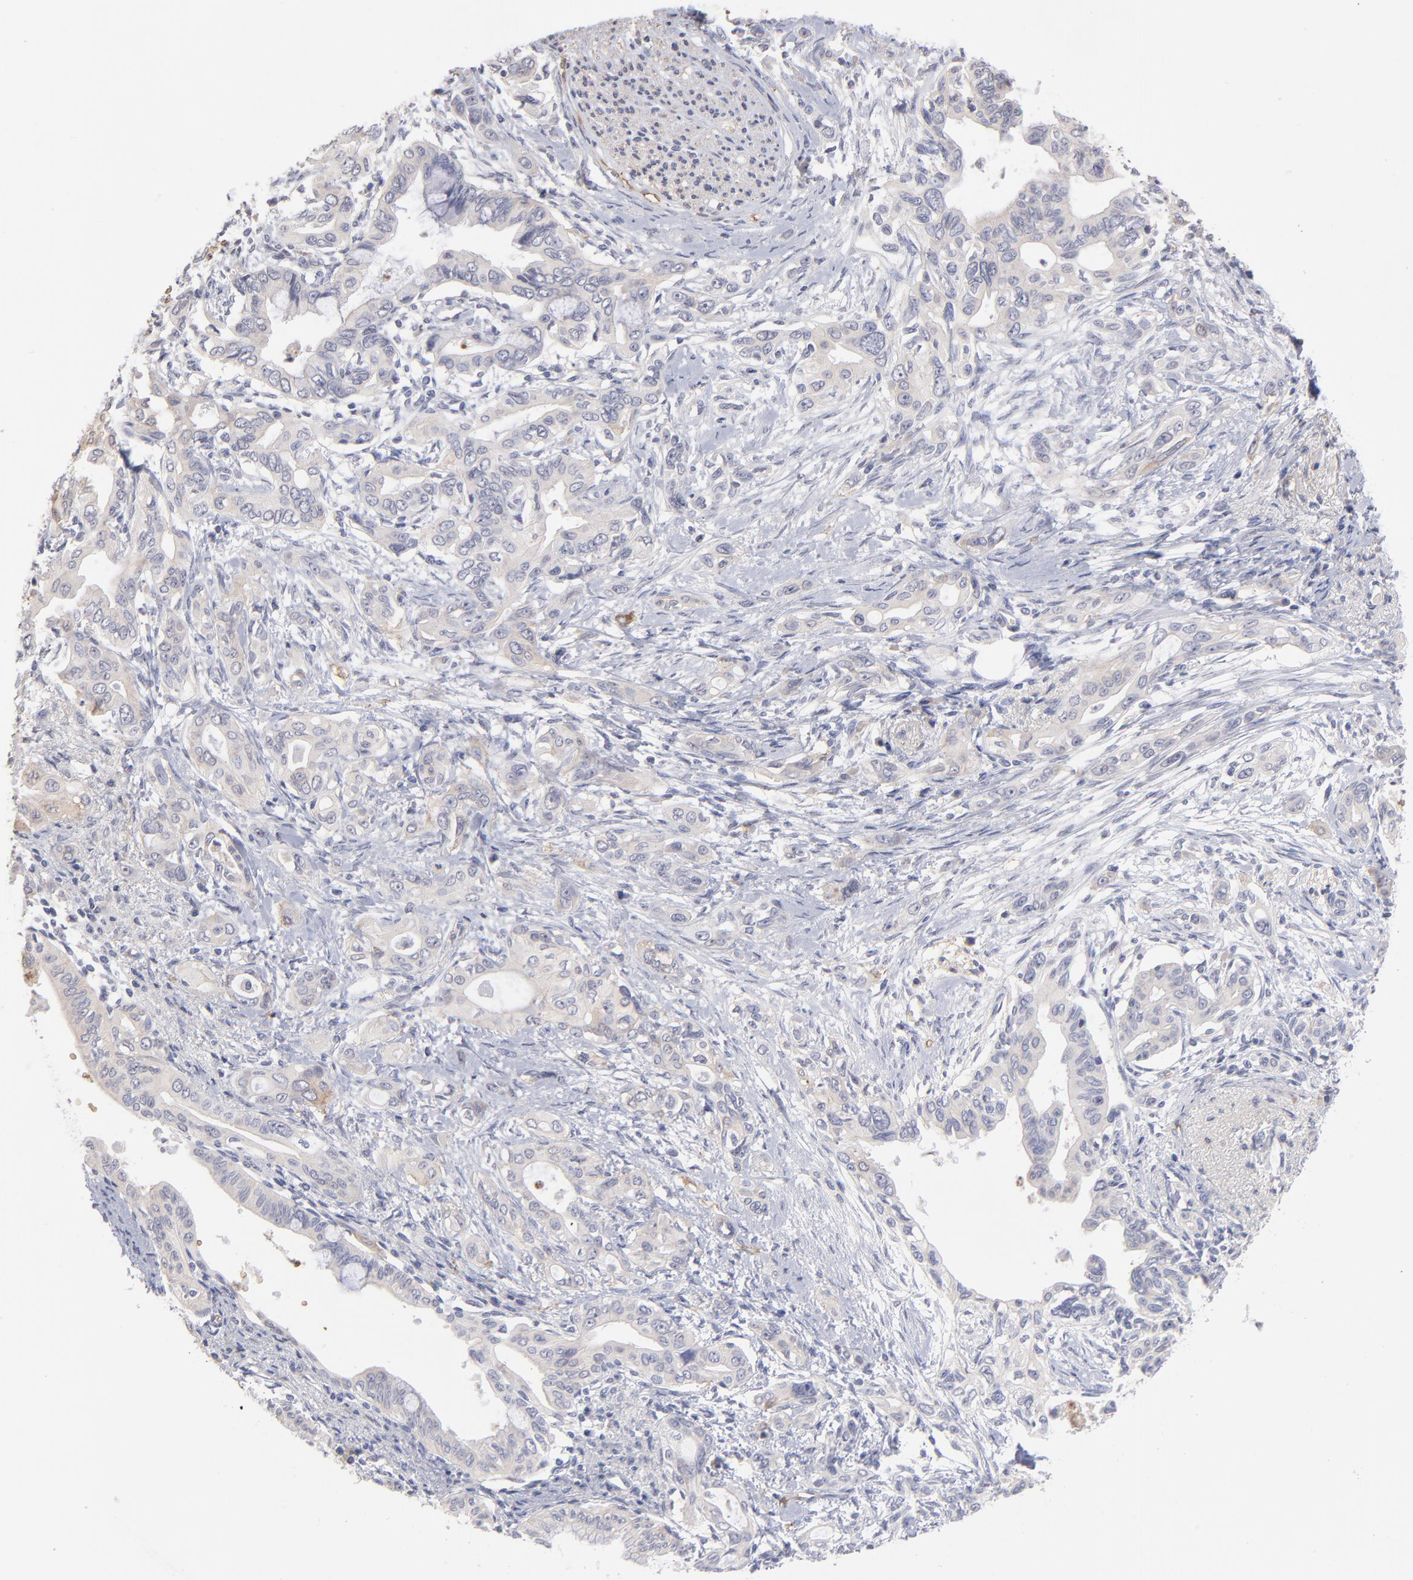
{"staining": {"intensity": "negative", "quantity": "none", "location": "none"}, "tissue": "pancreatic cancer", "cell_type": "Tumor cells", "image_type": "cancer", "snomed": [{"axis": "morphology", "description": "Adenocarcinoma, NOS"}, {"axis": "topography", "description": "Pancreas"}], "caption": "An IHC photomicrograph of pancreatic cancer is shown. There is no staining in tumor cells of pancreatic cancer.", "gene": "F13B", "patient": {"sex": "female", "age": 60}}